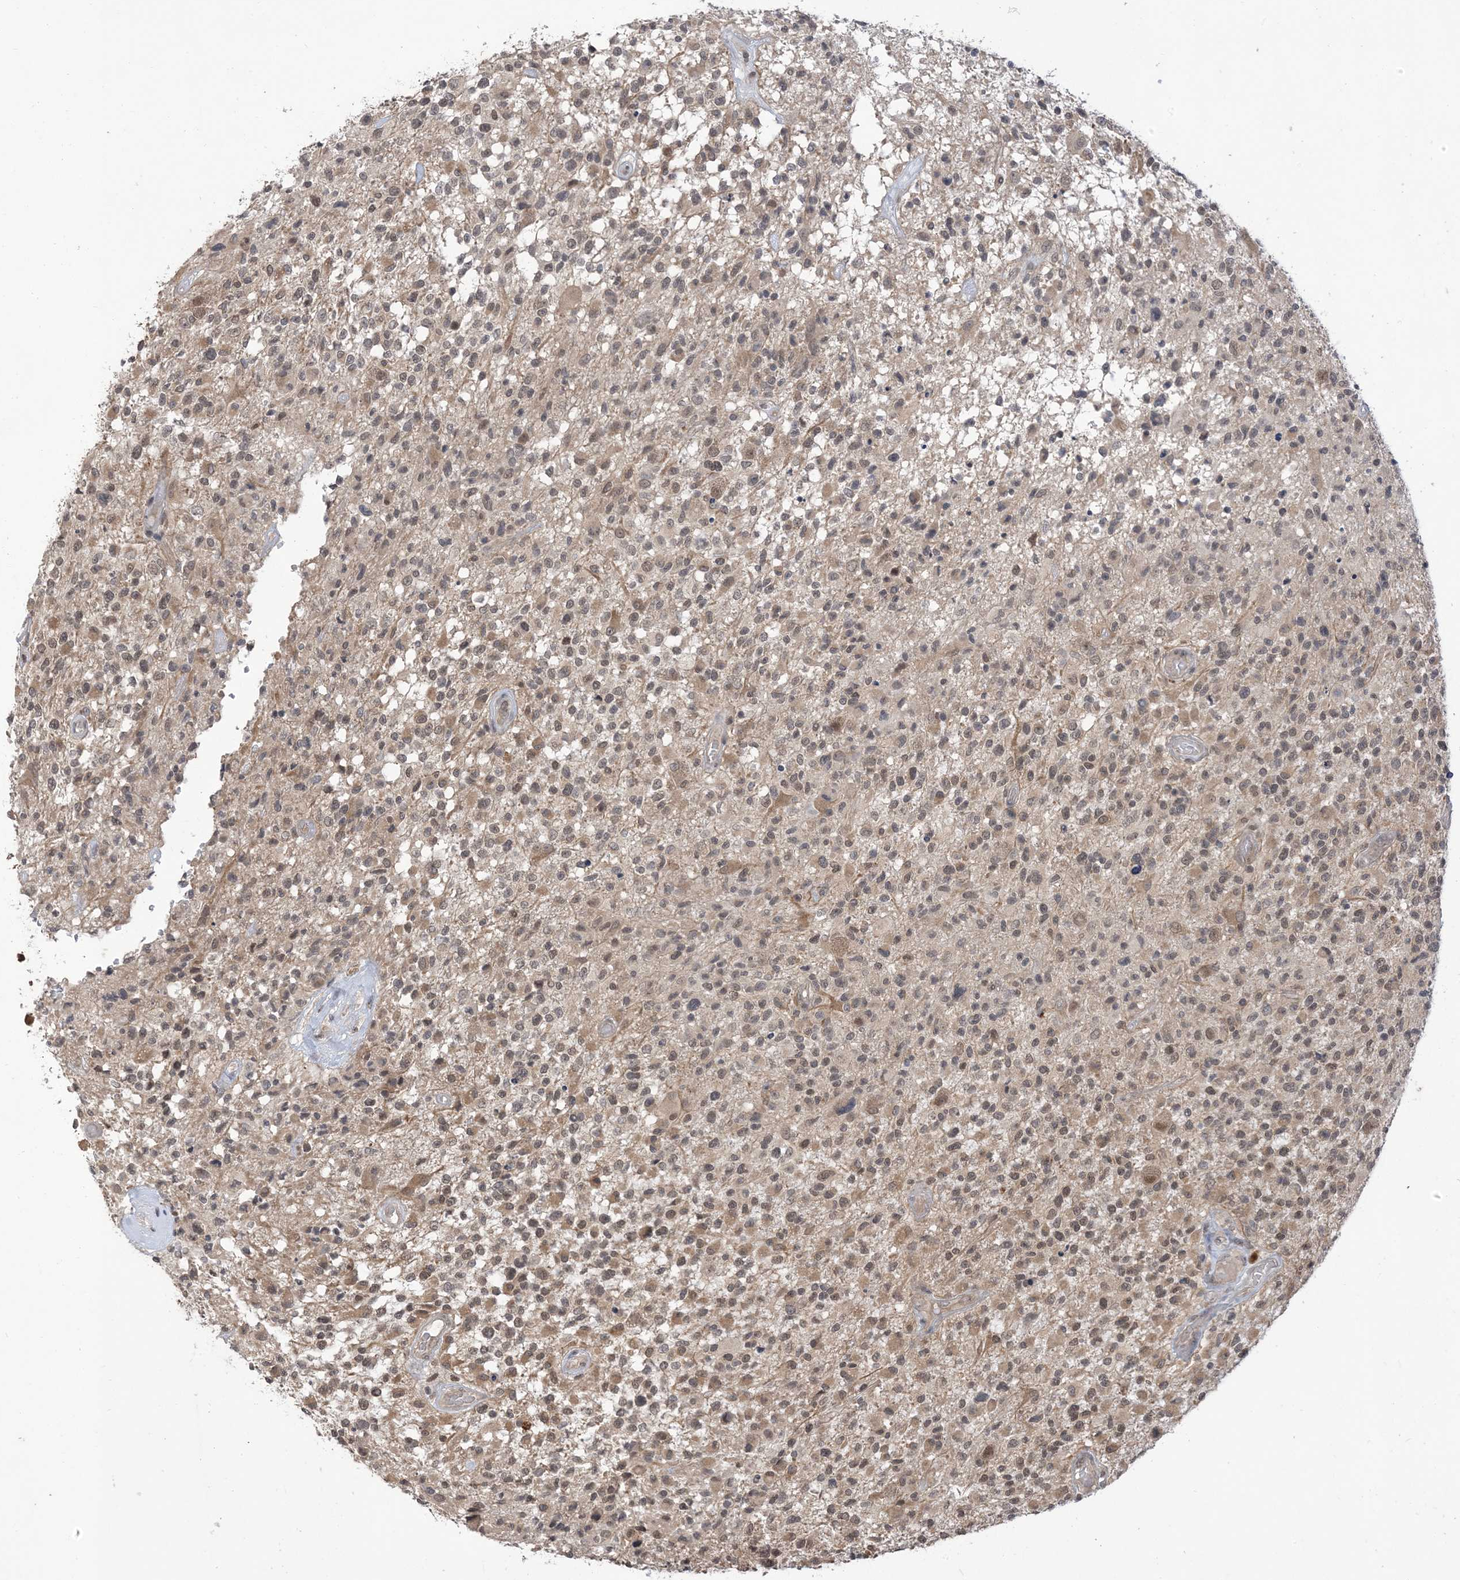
{"staining": {"intensity": "weak", "quantity": "25%-75%", "location": "cytoplasmic/membranous"}, "tissue": "glioma", "cell_type": "Tumor cells", "image_type": "cancer", "snomed": [{"axis": "morphology", "description": "Glioma, malignant, High grade"}, {"axis": "morphology", "description": "Glioblastoma, NOS"}, {"axis": "topography", "description": "Brain"}], "caption": "Immunohistochemical staining of human glioma exhibits low levels of weak cytoplasmic/membranous protein expression in about 25%-75% of tumor cells.", "gene": "RANBP9", "patient": {"sex": "male", "age": 60}}